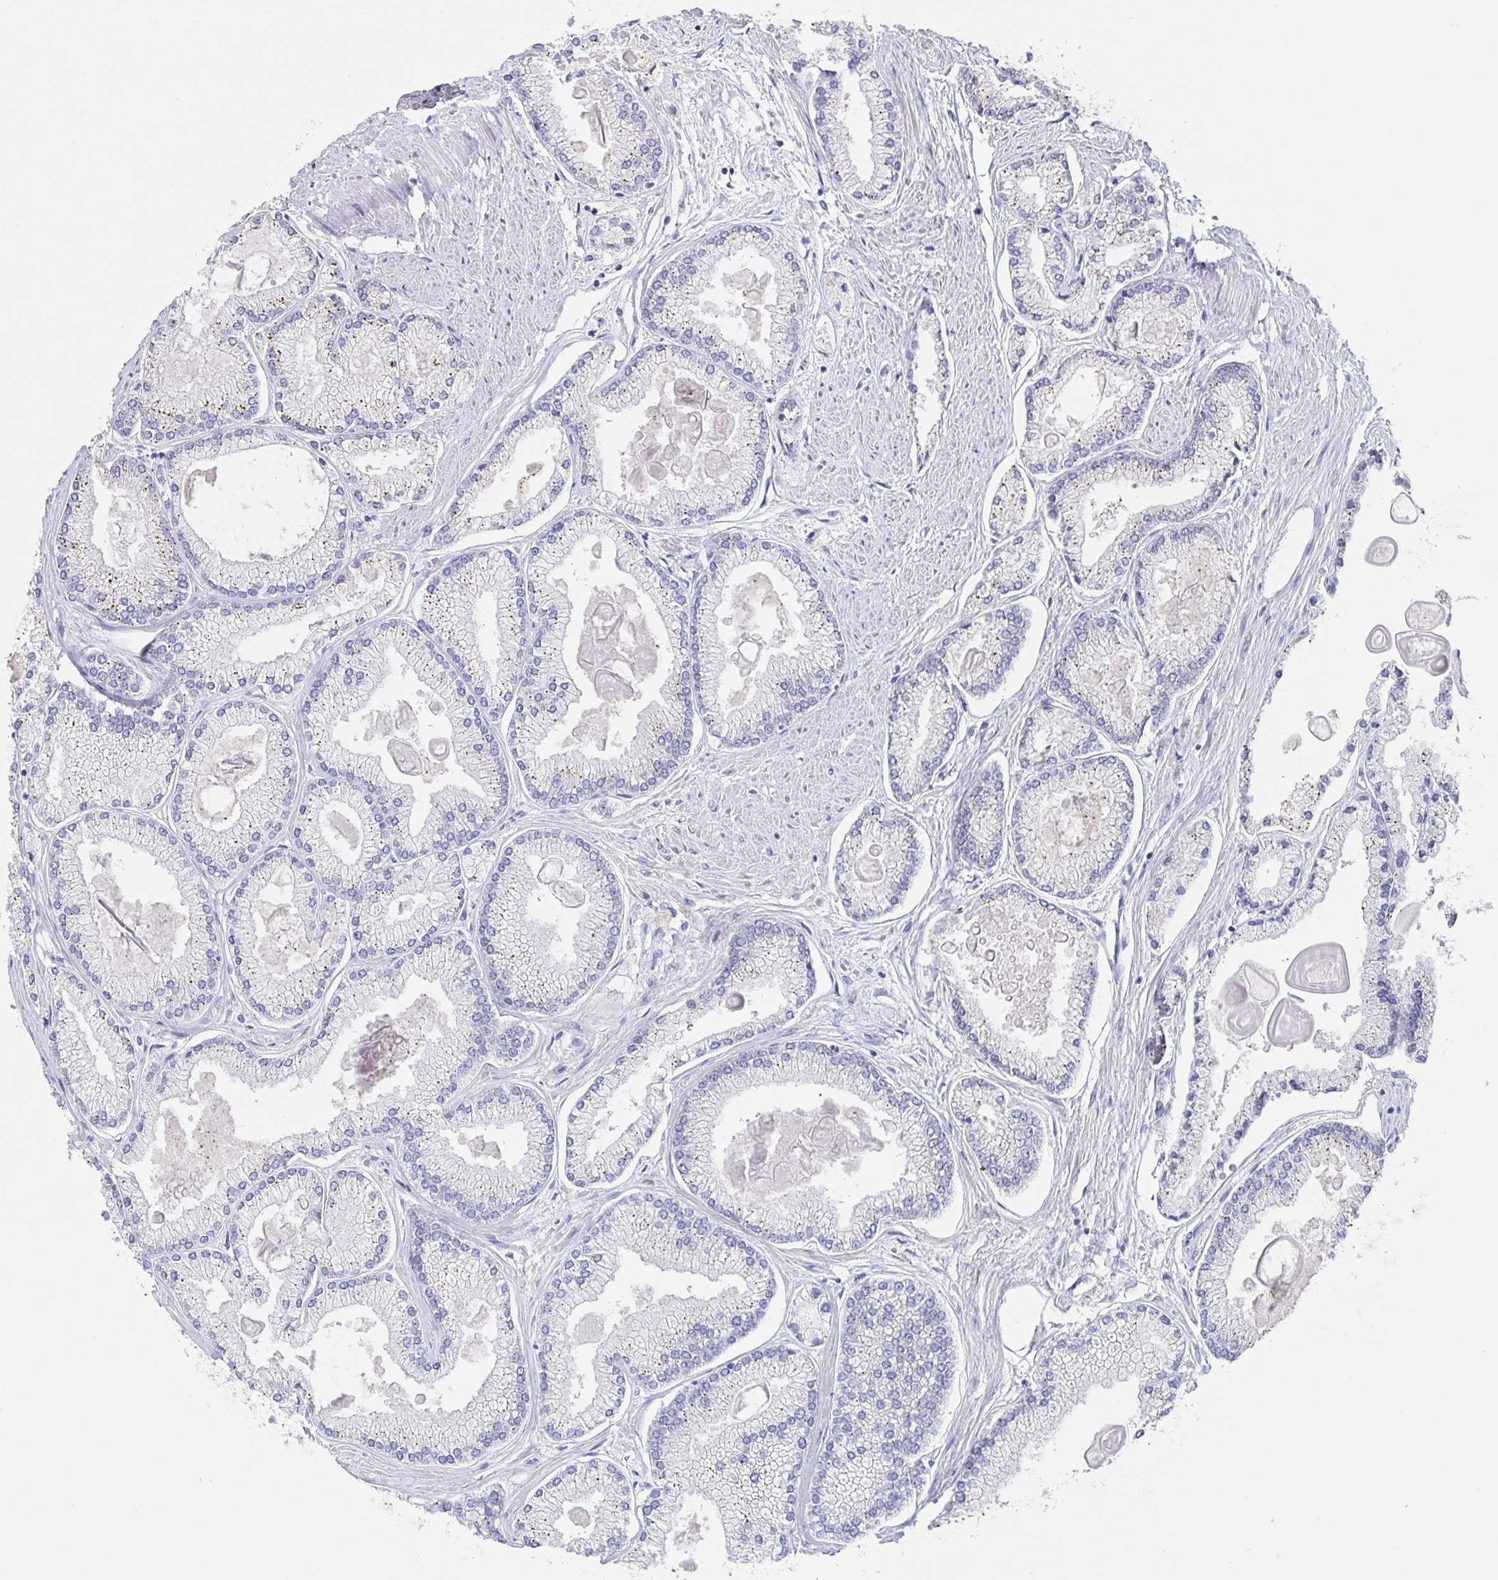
{"staining": {"intensity": "moderate", "quantity": "25%-75%", "location": "cytoplasmic/membranous"}, "tissue": "prostate cancer", "cell_type": "Tumor cells", "image_type": "cancer", "snomed": [{"axis": "morphology", "description": "Adenocarcinoma, High grade"}, {"axis": "topography", "description": "Prostate"}], "caption": "High-grade adenocarcinoma (prostate) stained with IHC exhibits moderate cytoplasmic/membranous staining in about 25%-75% of tumor cells.", "gene": "CIT", "patient": {"sex": "male", "age": 68}}